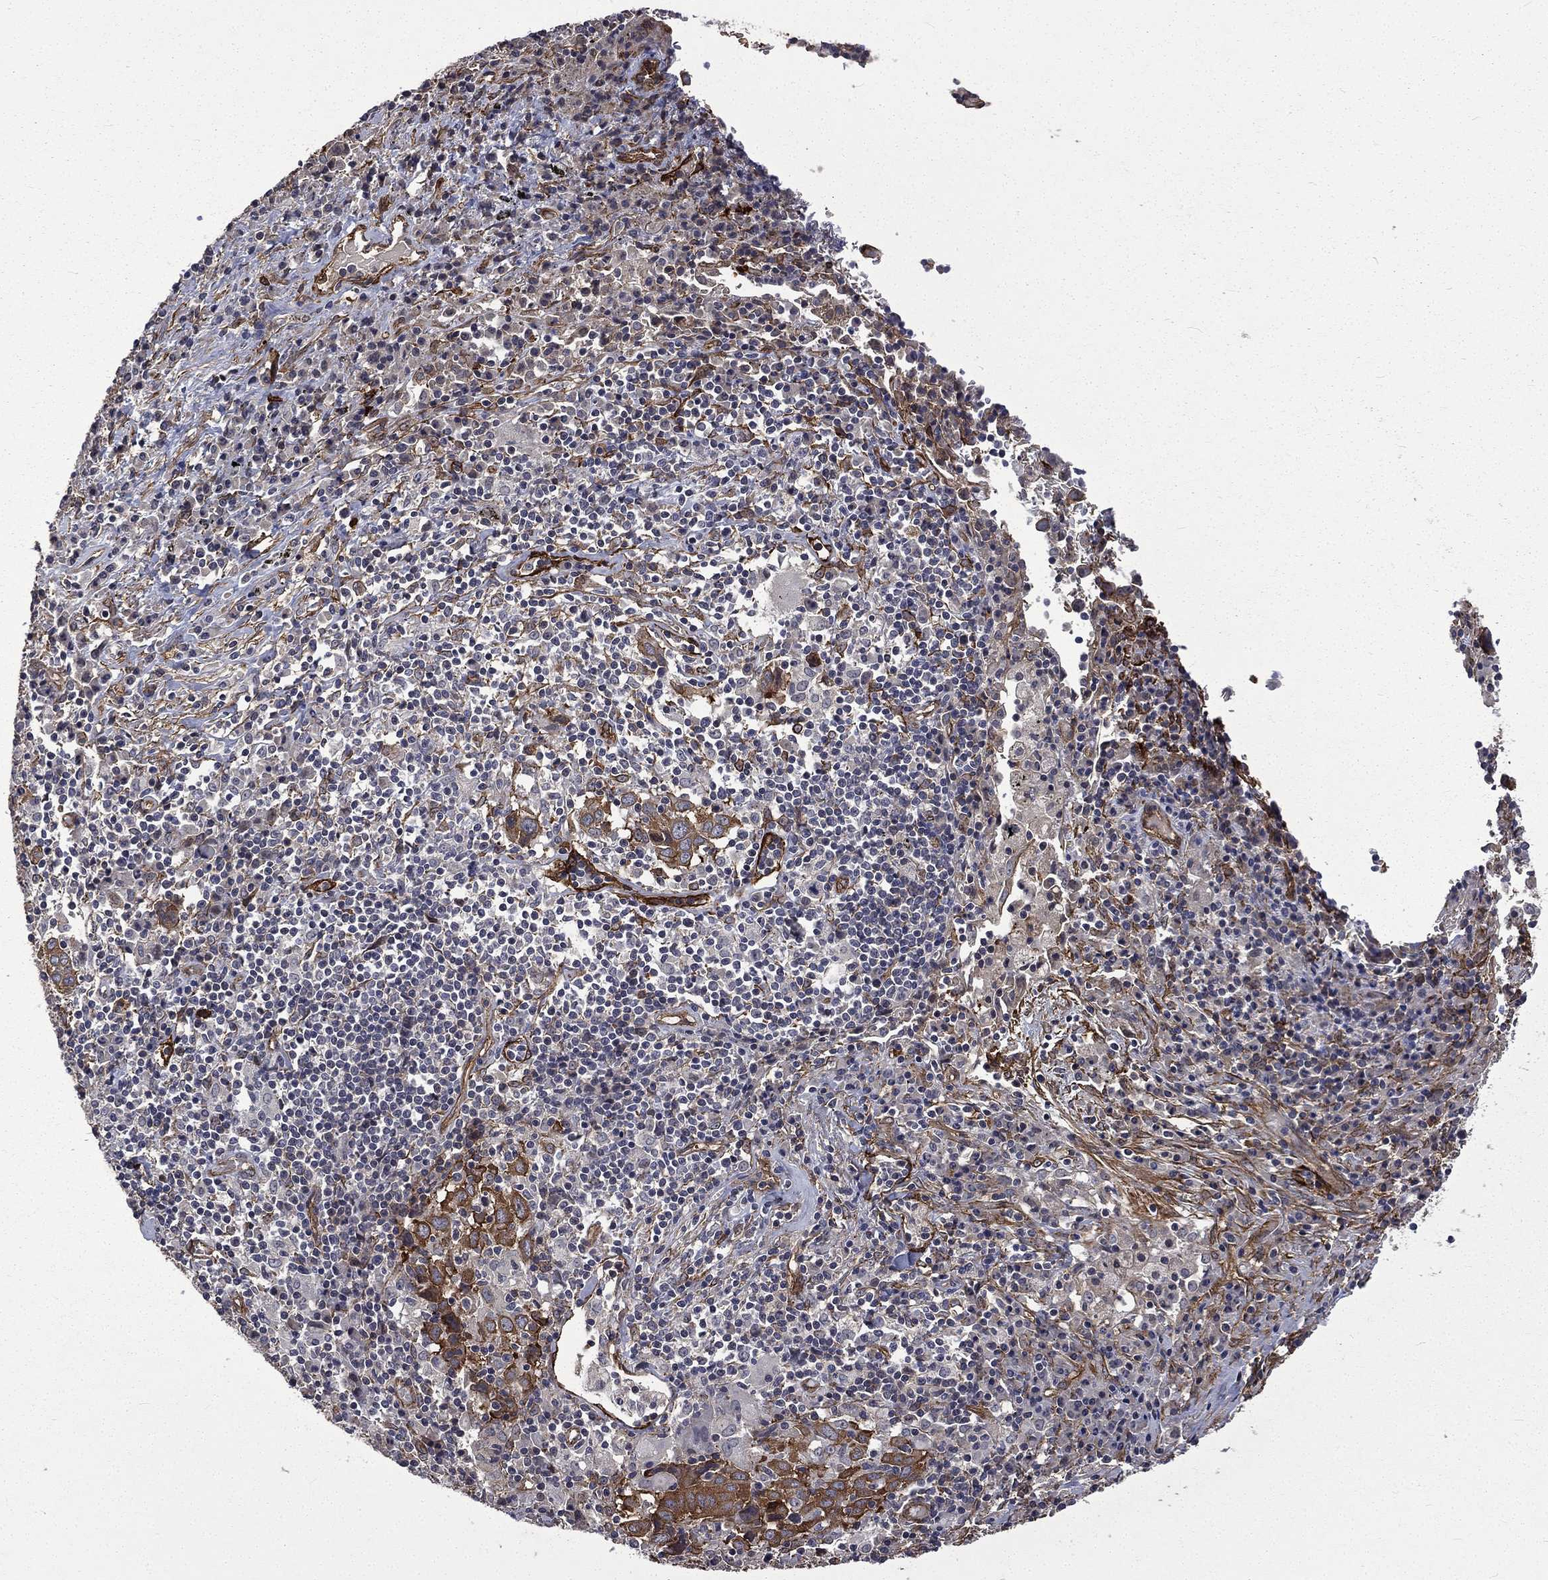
{"staining": {"intensity": "moderate", "quantity": "25%-75%", "location": "cytoplasmic/membranous"}, "tissue": "lung cancer", "cell_type": "Tumor cells", "image_type": "cancer", "snomed": [{"axis": "morphology", "description": "Squamous cell carcinoma, NOS"}, {"axis": "topography", "description": "Lung"}], "caption": "Tumor cells exhibit medium levels of moderate cytoplasmic/membranous staining in about 25%-75% of cells in human squamous cell carcinoma (lung). (brown staining indicates protein expression, while blue staining denotes nuclei).", "gene": "PPFIBP1", "patient": {"sex": "male", "age": 57}}